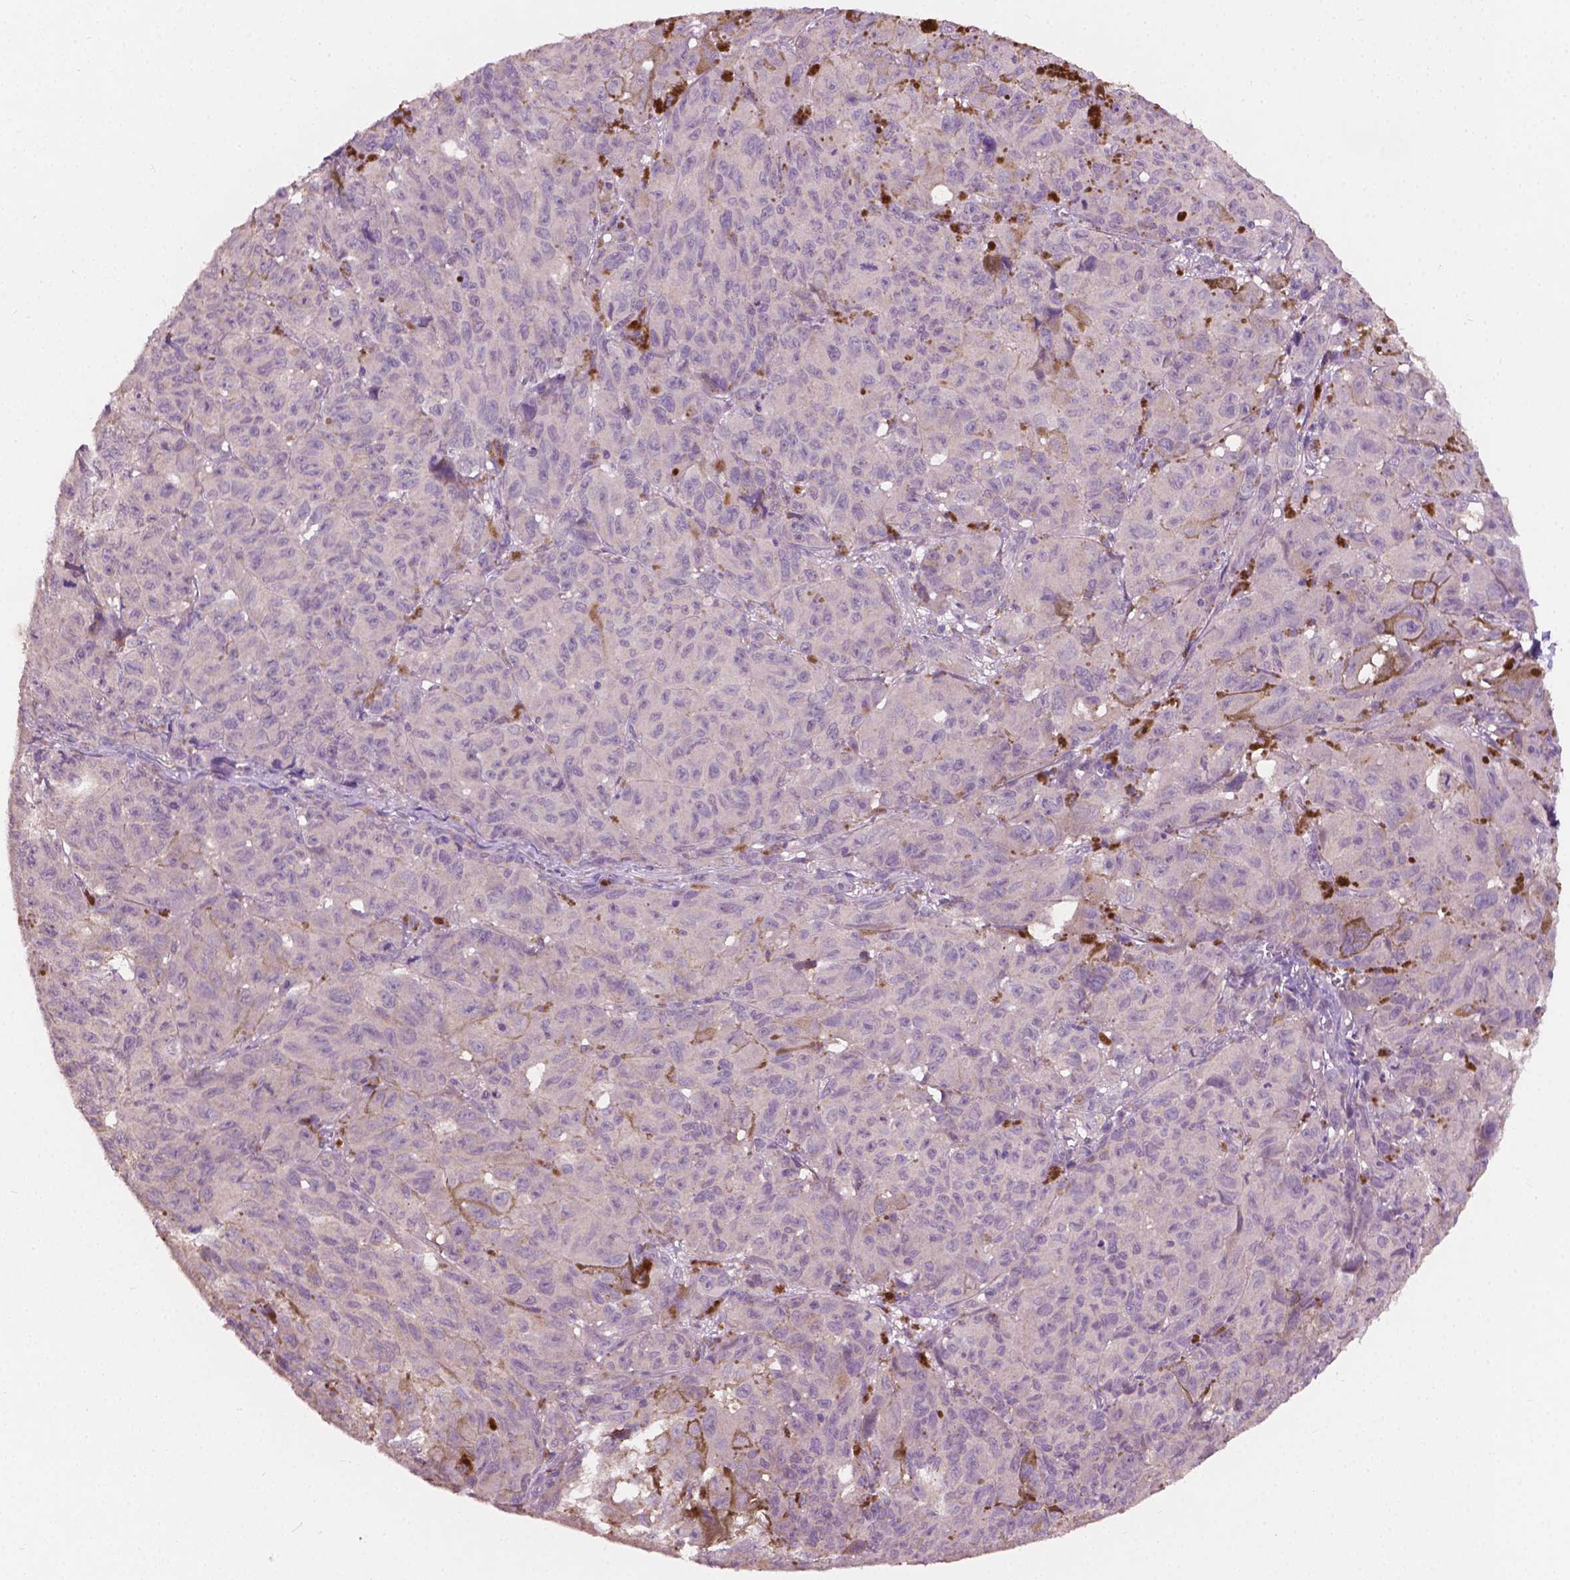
{"staining": {"intensity": "negative", "quantity": "none", "location": "none"}, "tissue": "melanoma", "cell_type": "Tumor cells", "image_type": "cancer", "snomed": [{"axis": "morphology", "description": "Malignant melanoma, NOS"}, {"axis": "topography", "description": "Vulva, labia, clitoris and Bartholin´s gland, NO"}], "caption": "Immunohistochemistry histopathology image of neoplastic tissue: human melanoma stained with DAB shows no significant protein expression in tumor cells. (IHC, brightfield microscopy, high magnification).", "gene": "KRT17", "patient": {"sex": "female", "age": 75}}